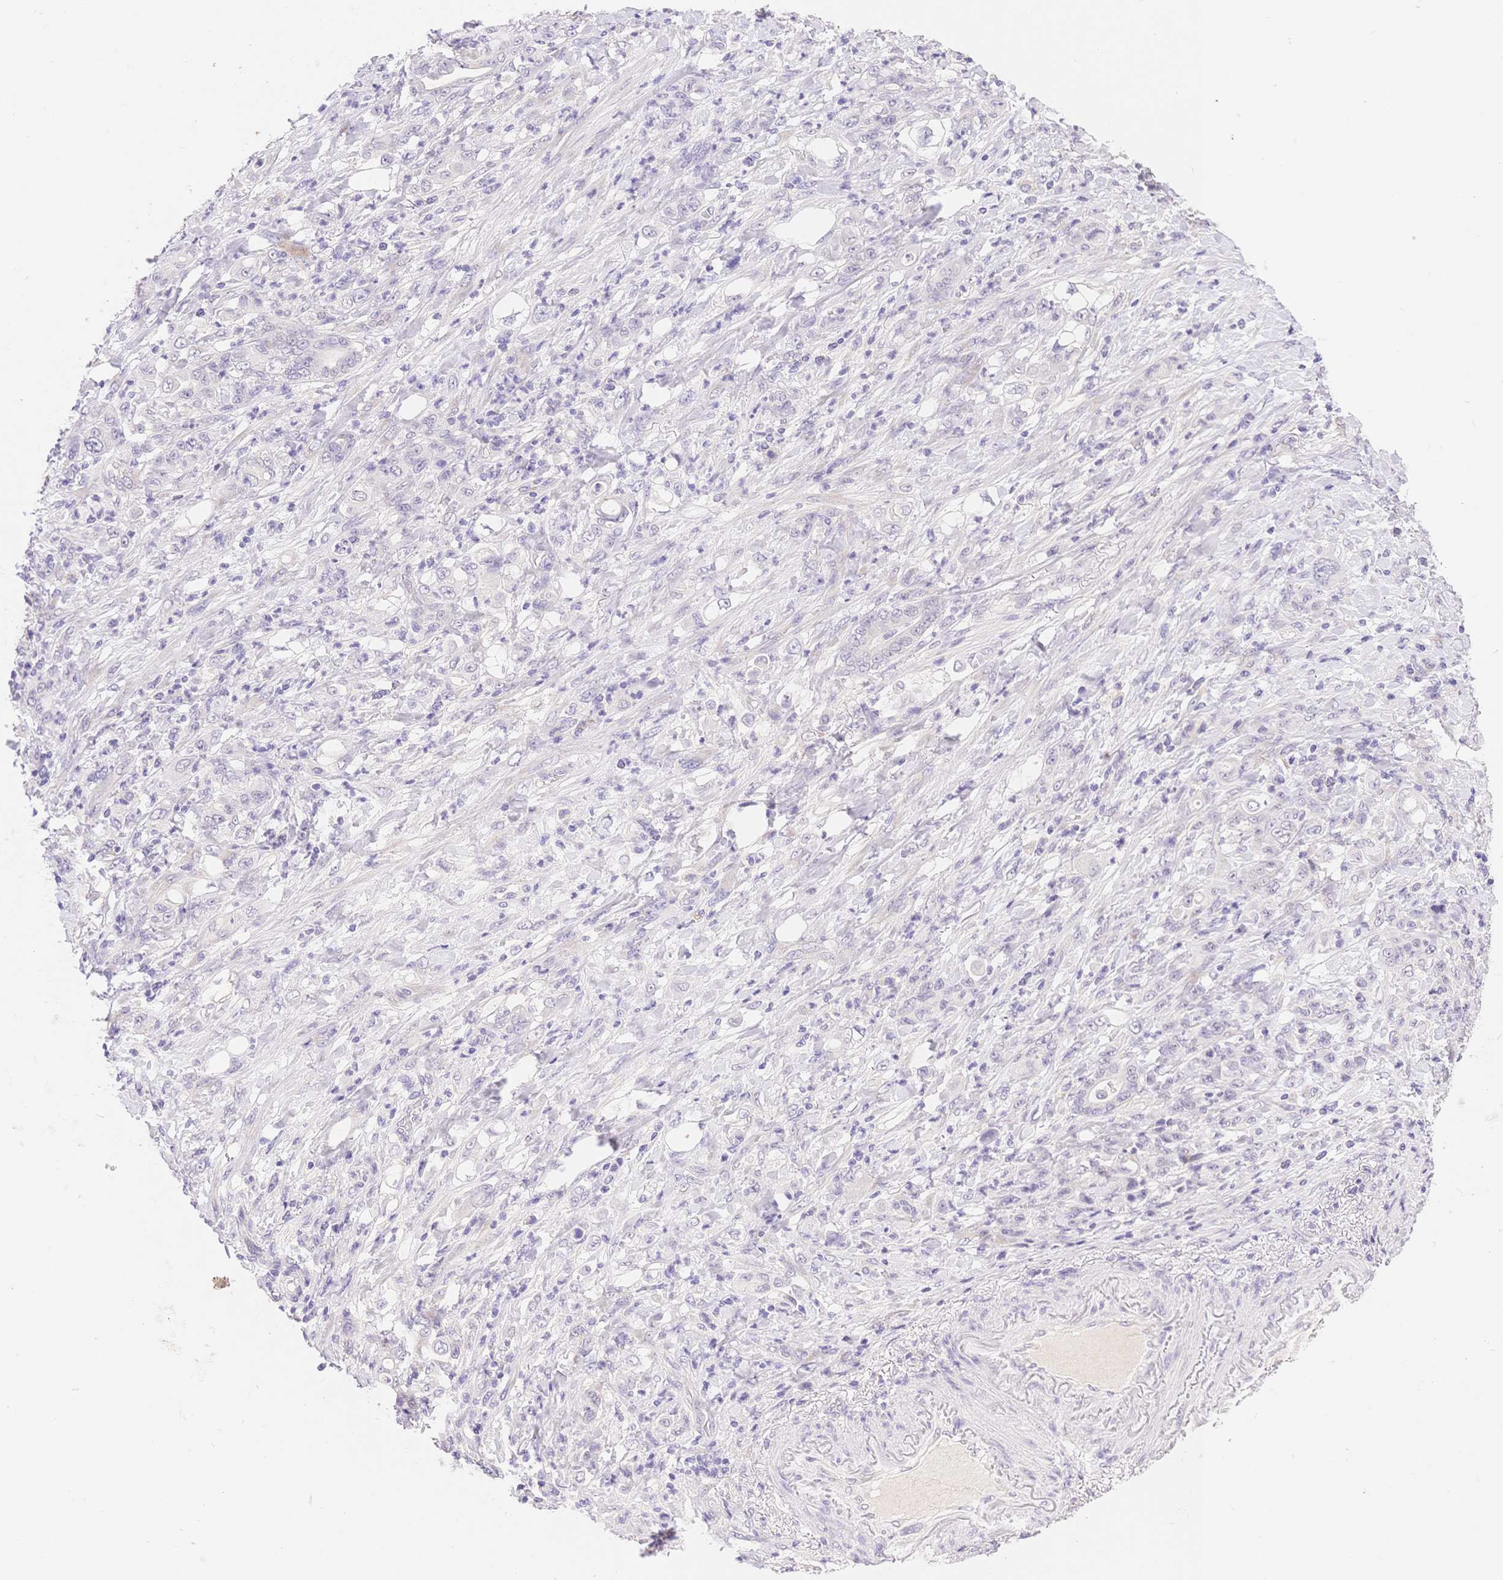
{"staining": {"intensity": "negative", "quantity": "none", "location": "none"}, "tissue": "stomach cancer", "cell_type": "Tumor cells", "image_type": "cancer", "snomed": [{"axis": "morphology", "description": "Adenocarcinoma, NOS"}, {"axis": "topography", "description": "Stomach"}], "caption": "There is no significant staining in tumor cells of stomach cancer.", "gene": "MYOM1", "patient": {"sex": "female", "age": 79}}